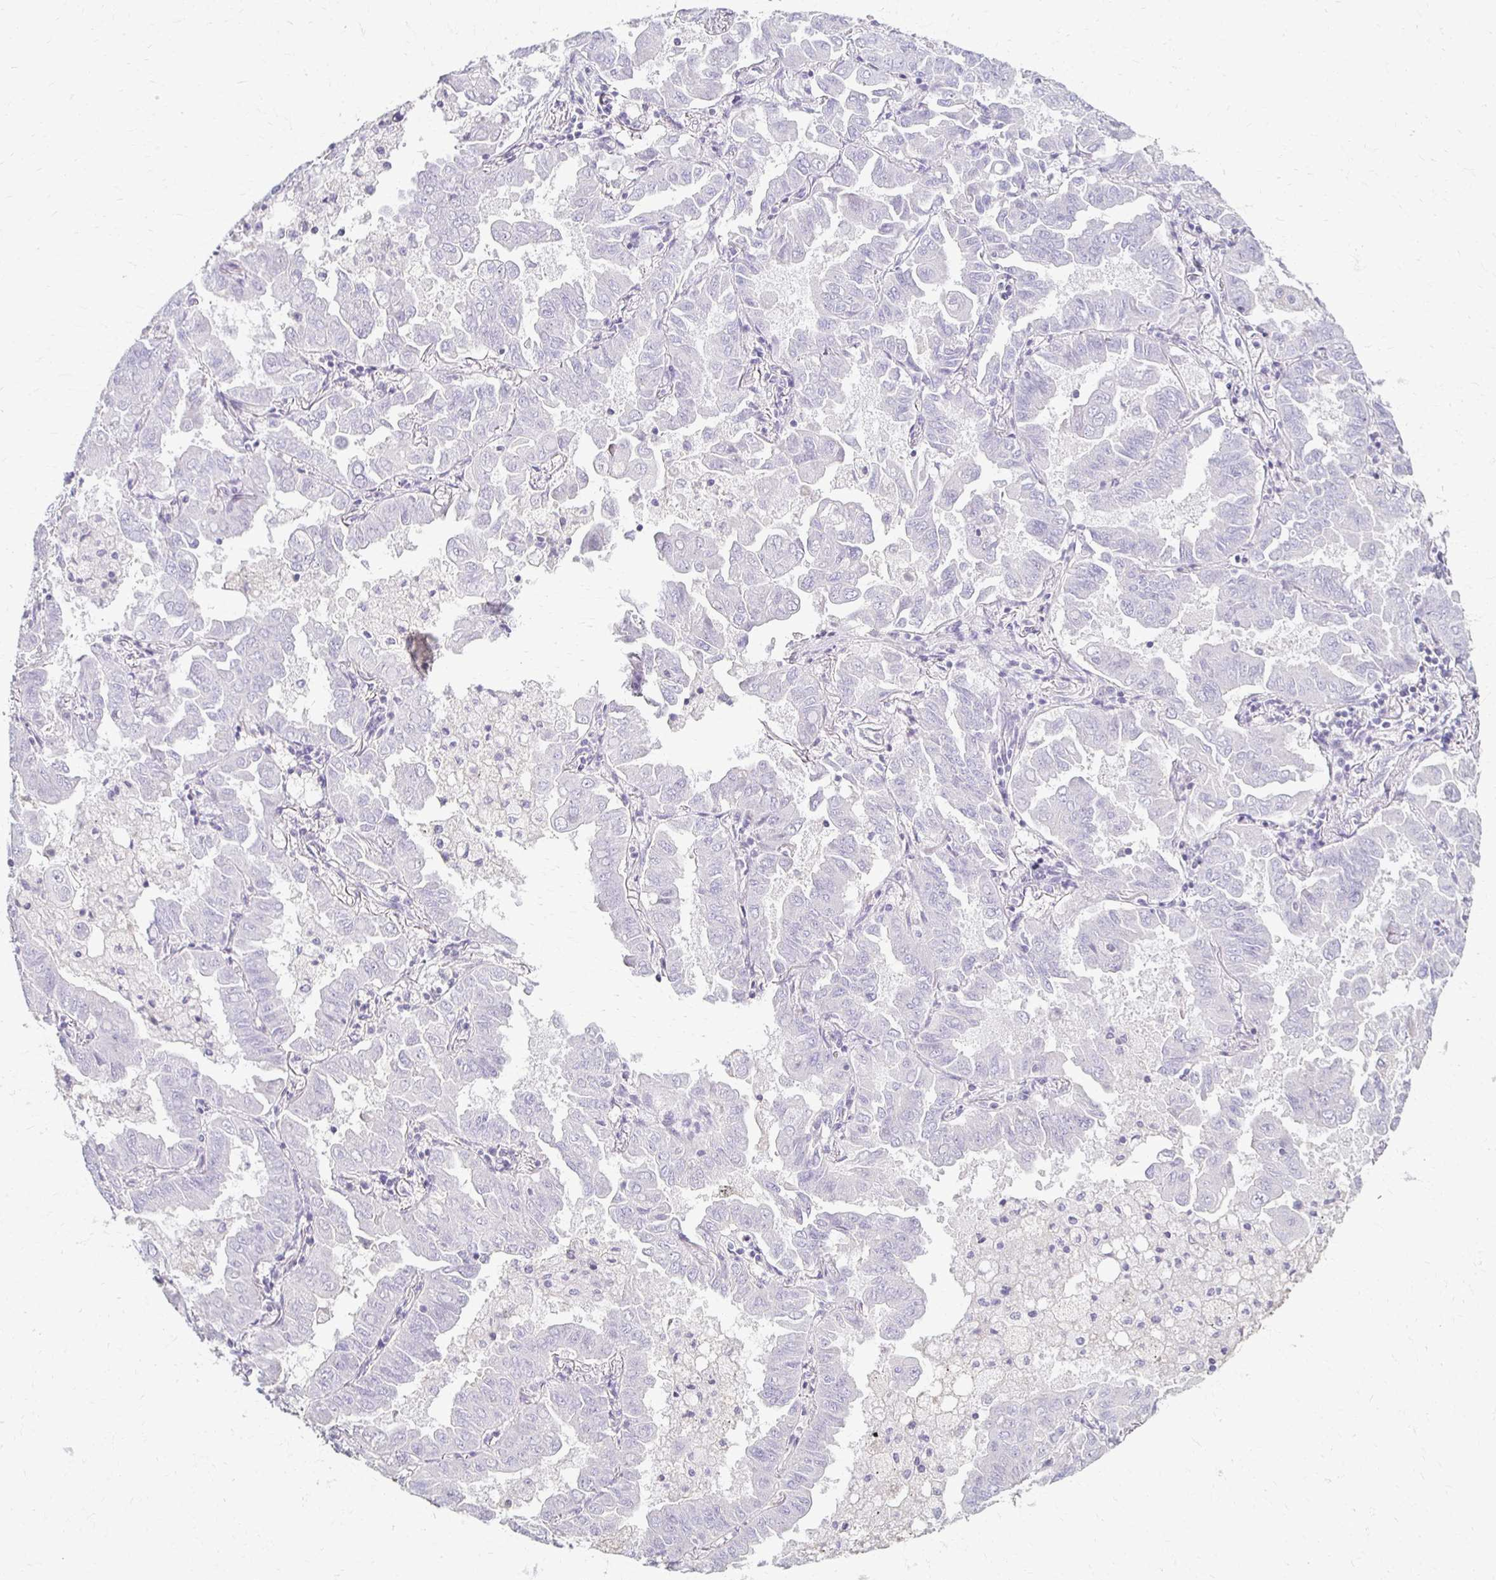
{"staining": {"intensity": "negative", "quantity": "none", "location": "none"}, "tissue": "lung cancer", "cell_type": "Tumor cells", "image_type": "cancer", "snomed": [{"axis": "morphology", "description": "Adenocarcinoma, NOS"}, {"axis": "topography", "description": "Lung"}], "caption": "Micrograph shows no significant protein positivity in tumor cells of adenocarcinoma (lung).", "gene": "FOXO4", "patient": {"sex": "male", "age": 64}}